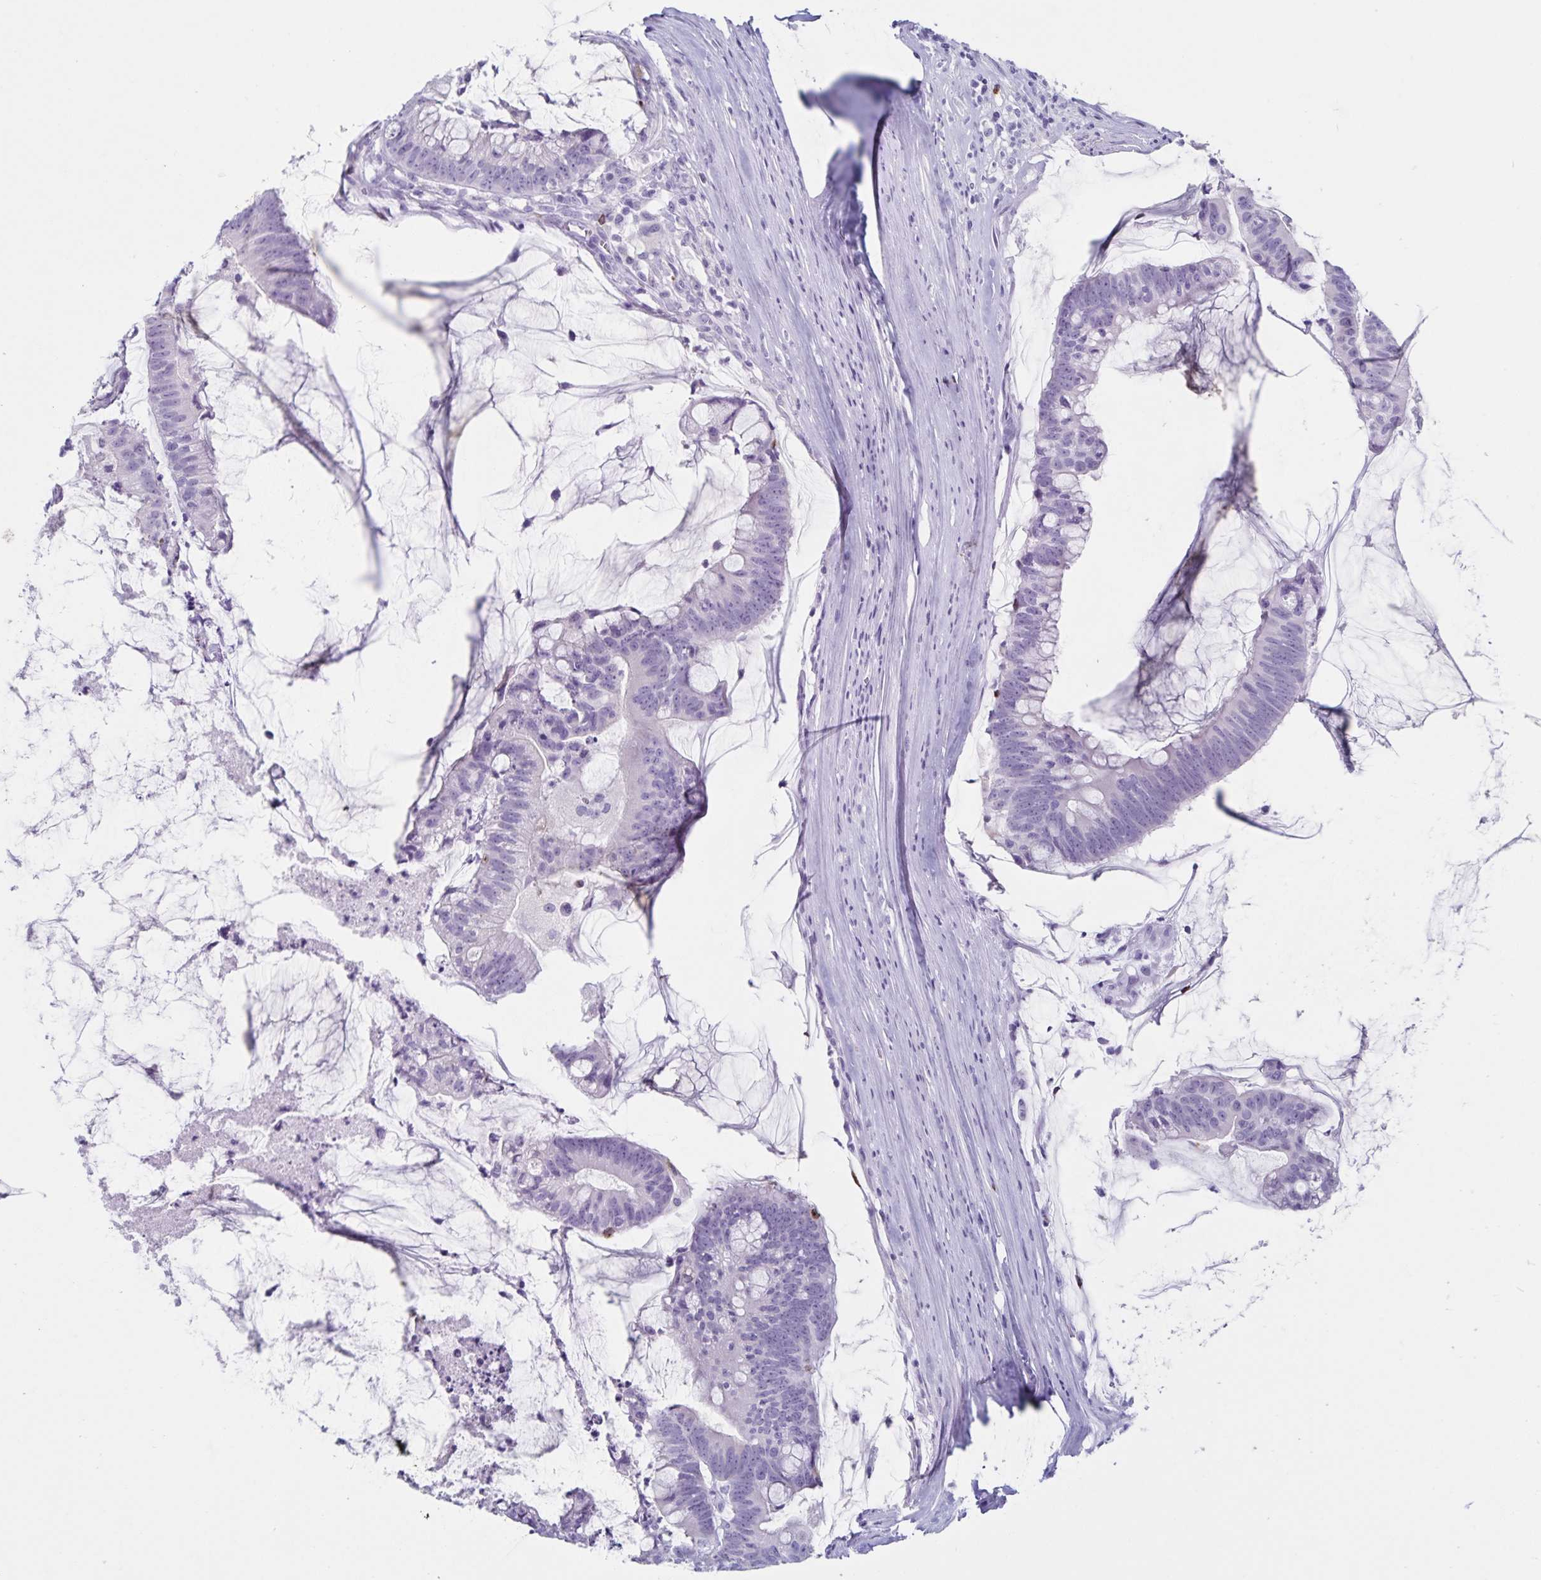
{"staining": {"intensity": "negative", "quantity": "none", "location": "none"}, "tissue": "colorectal cancer", "cell_type": "Tumor cells", "image_type": "cancer", "snomed": [{"axis": "morphology", "description": "Adenocarcinoma, NOS"}, {"axis": "topography", "description": "Colon"}], "caption": "DAB immunohistochemical staining of adenocarcinoma (colorectal) reveals no significant positivity in tumor cells.", "gene": "GNLY", "patient": {"sex": "male", "age": 62}}